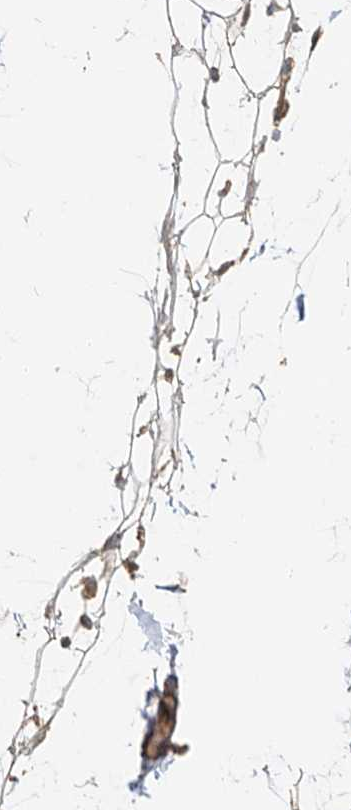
{"staining": {"intensity": "weak", "quantity": ">75%", "location": "cytoplasmic/membranous"}, "tissue": "adipose tissue", "cell_type": "Adipocytes", "image_type": "normal", "snomed": [{"axis": "morphology", "description": "Normal tissue, NOS"}, {"axis": "topography", "description": "Breast"}], "caption": "Immunohistochemistry (IHC) image of normal adipose tissue stained for a protein (brown), which demonstrates low levels of weak cytoplasmic/membranous expression in approximately >75% of adipocytes.", "gene": "NPHS1", "patient": {"sex": "female", "age": 23}}